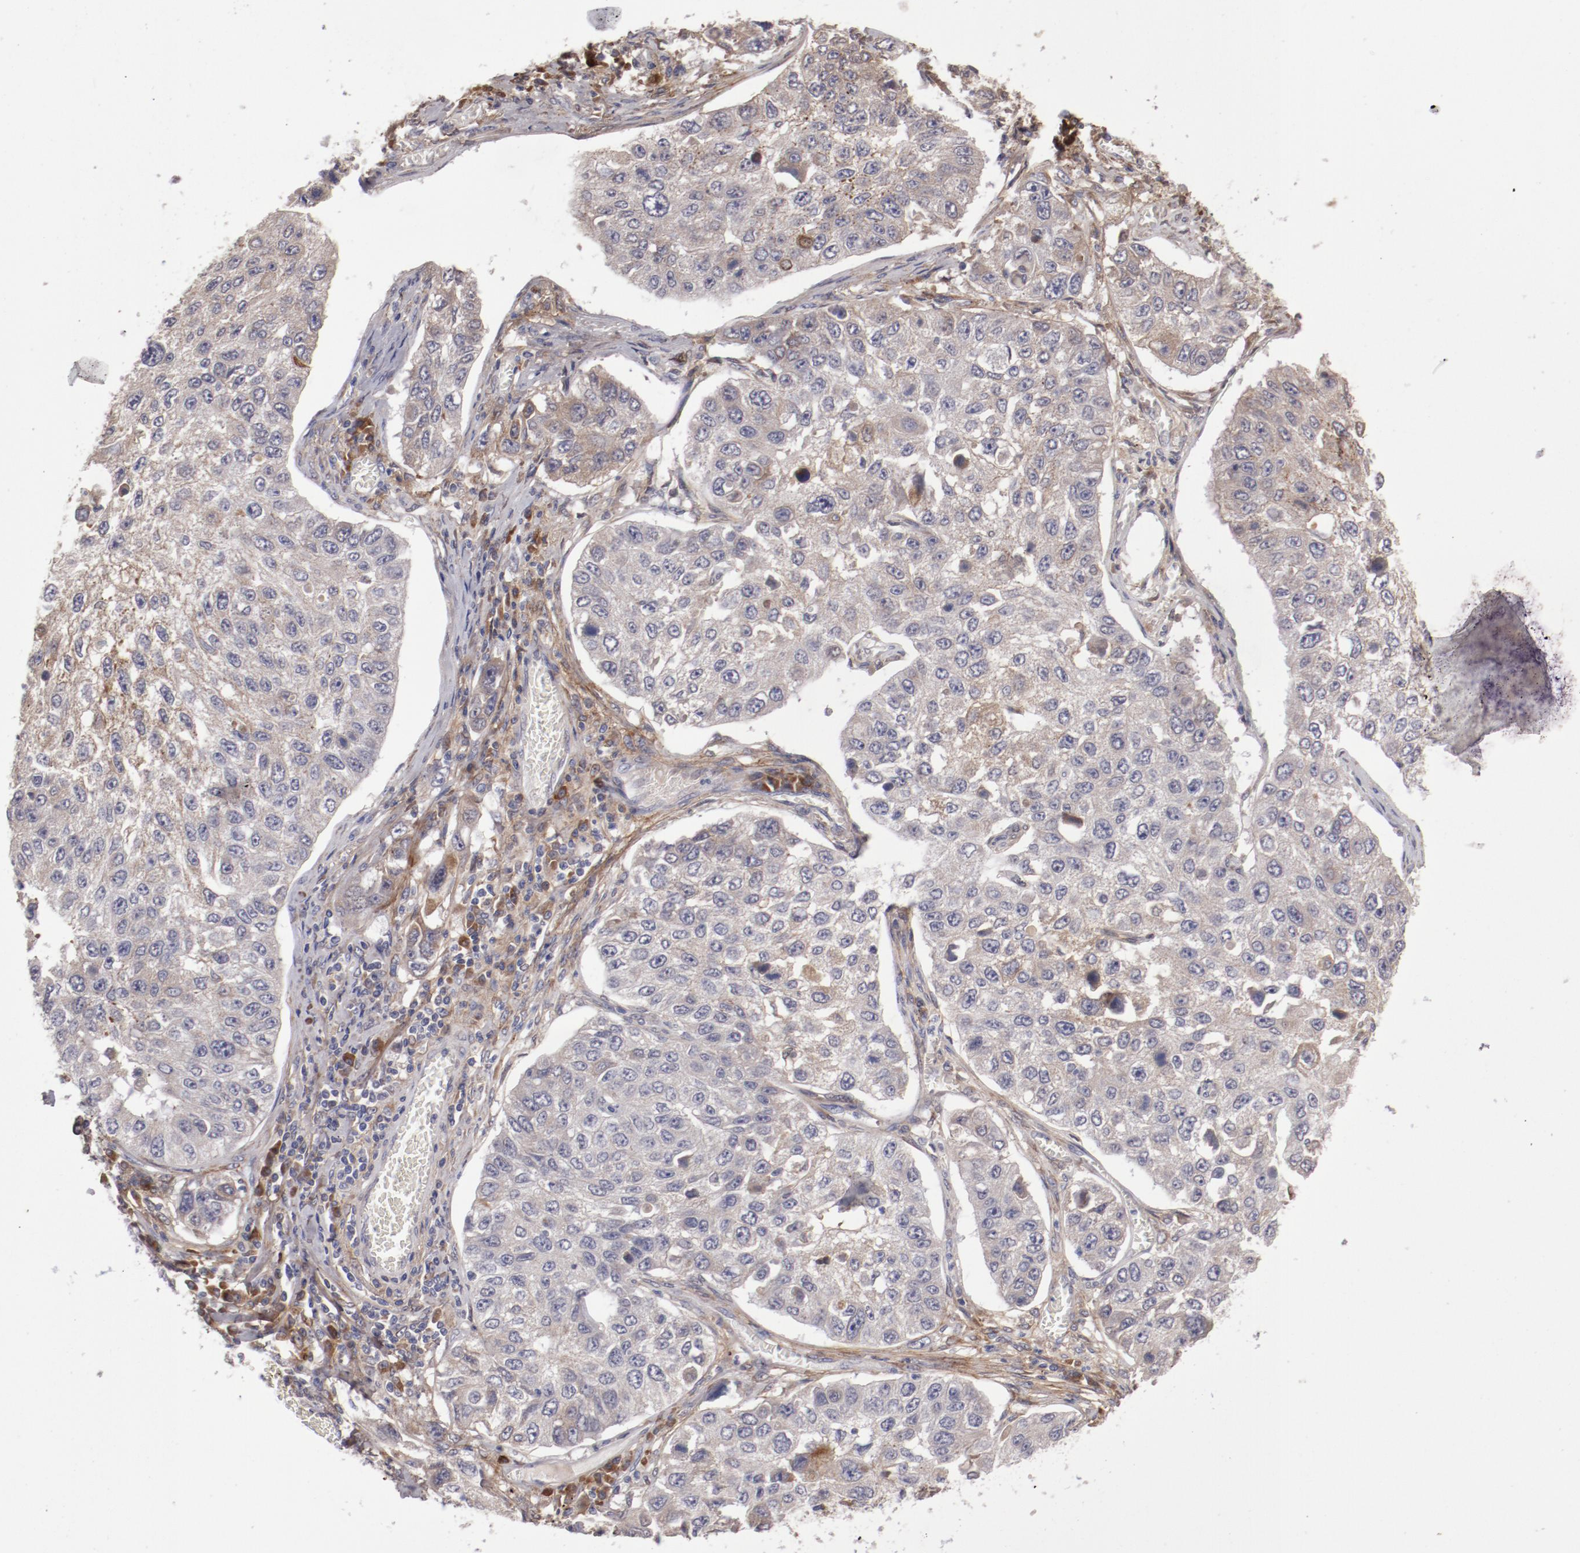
{"staining": {"intensity": "weak", "quantity": ">75%", "location": "cytoplasmic/membranous"}, "tissue": "lung cancer", "cell_type": "Tumor cells", "image_type": "cancer", "snomed": [{"axis": "morphology", "description": "Squamous cell carcinoma, NOS"}, {"axis": "topography", "description": "Lung"}], "caption": "DAB (3,3'-diaminobenzidine) immunohistochemical staining of human lung cancer (squamous cell carcinoma) exhibits weak cytoplasmic/membranous protein staining in approximately >75% of tumor cells. The staining was performed using DAB to visualize the protein expression in brown, while the nuclei were stained in blue with hematoxylin (Magnification: 20x).", "gene": "IL12A", "patient": {"sex": "male", "age": 71}}